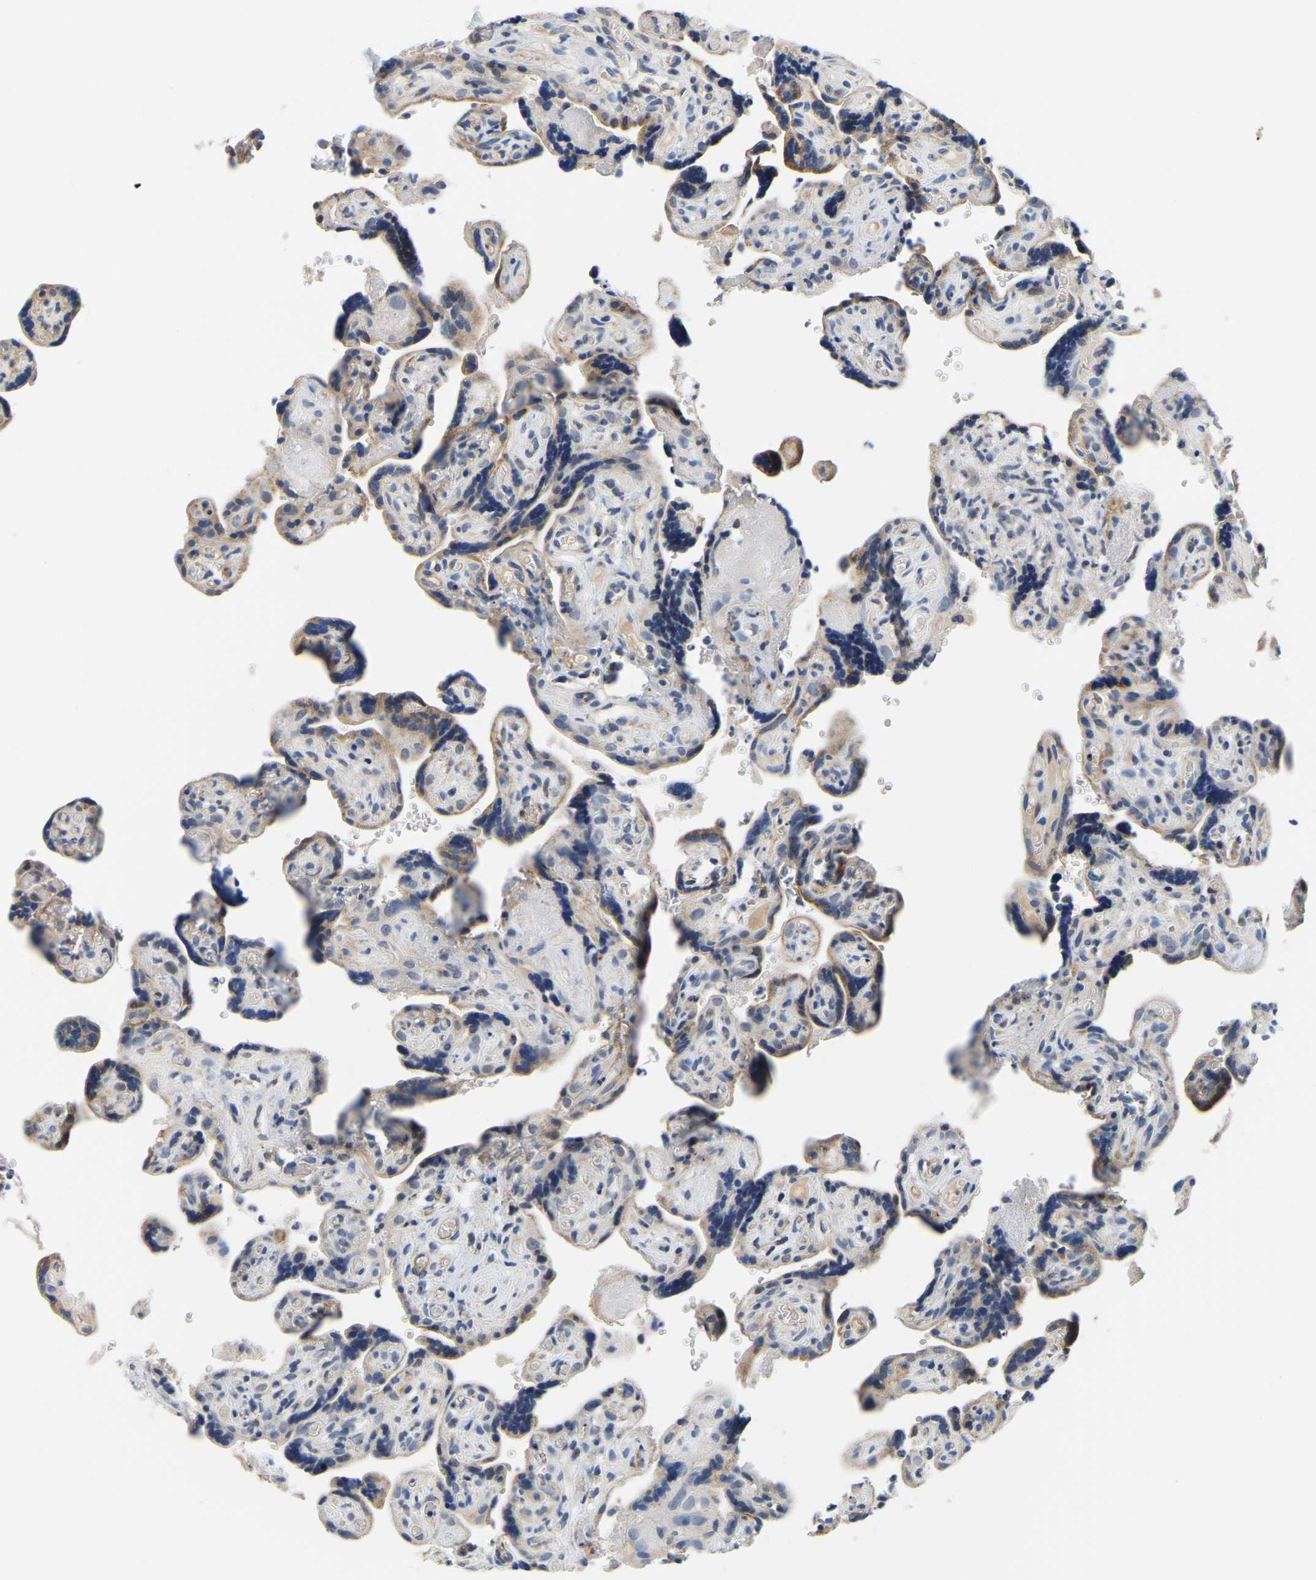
{"staining": {"intensity": "negative", "quantity": "none", "location": "none"}, "tissue": "placenta", "cell_type": "Decidual cells", "image_type": "normal", "snomed": [{"axis": "morphology", "description": "Normal tissue, NOS"}, {"axis": "topography", "description": "Placenta"}], "caption": "Immunohistochemistry histopathology image of unremarkable human placenta stained for a protein (brown), which exhibits no staining in decidual cells. Brightfield microscopy of IHC stained with DAB (brown) and hematoxylin (blue), captured at high magnification.", "gene": "LIAS", "patient": {"sex": "female", "age": 30}}